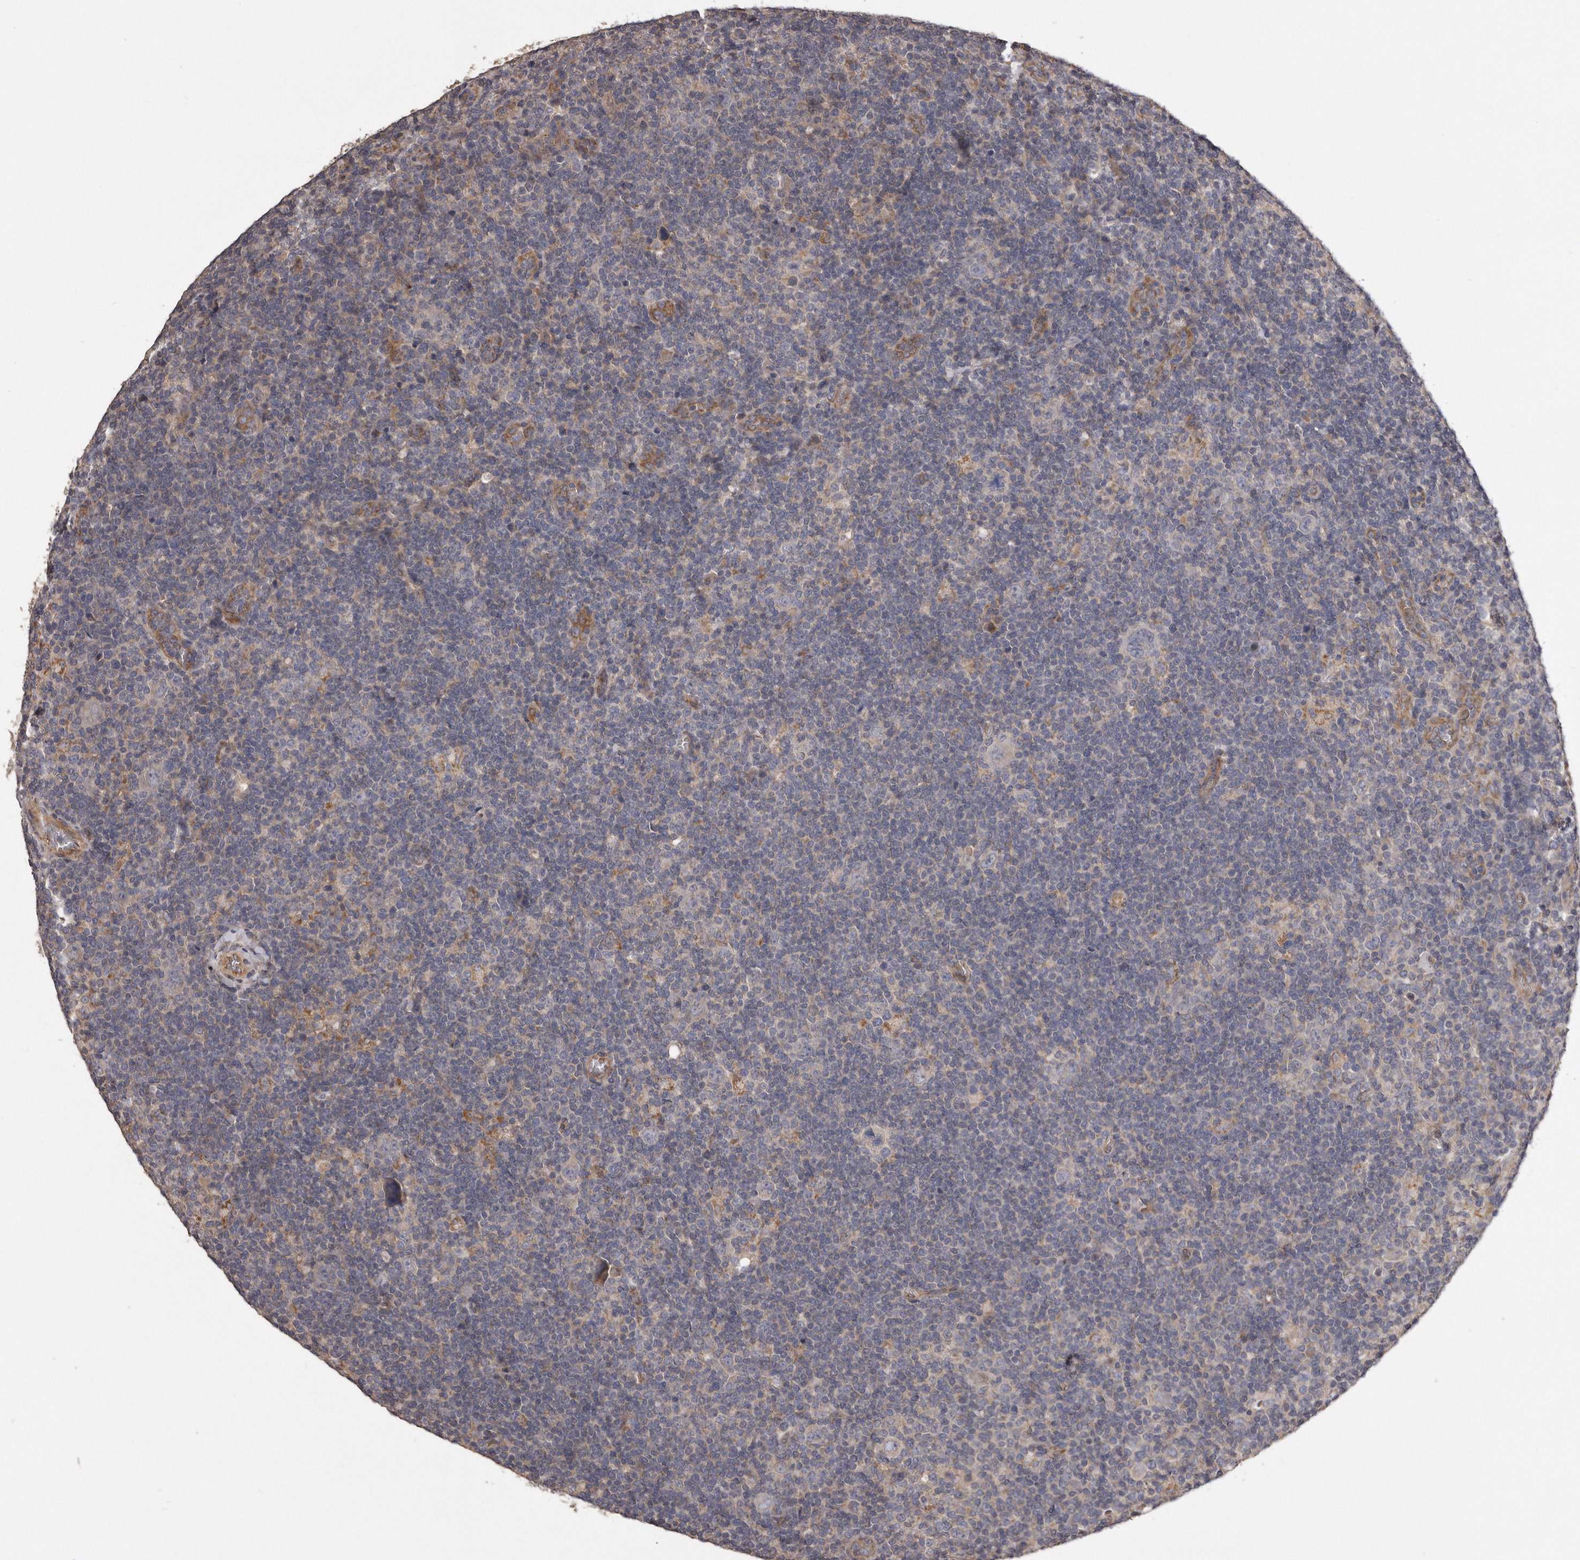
{"staining": {"intensity": "negative", "quantity": "none", "location": "none"}, "tissue": "lymphoma", "cell_type": "Tumor cells", "image_type": "cancer", "snomed": [{"axis": "morphology", "description": "Hodgkin's disease, NOS"}, {"axis": "topography", "description": "Lymph node"}], "caption": "Immunohistochemistry (IHC) photomicrograph of neoplastic tissue: human Hodgkin's disease stained with DAB demonstrates no significant protein expression in tumor cells.", "gene": "ARMCX1", "patient": {"sex": "female", "age": 57}}